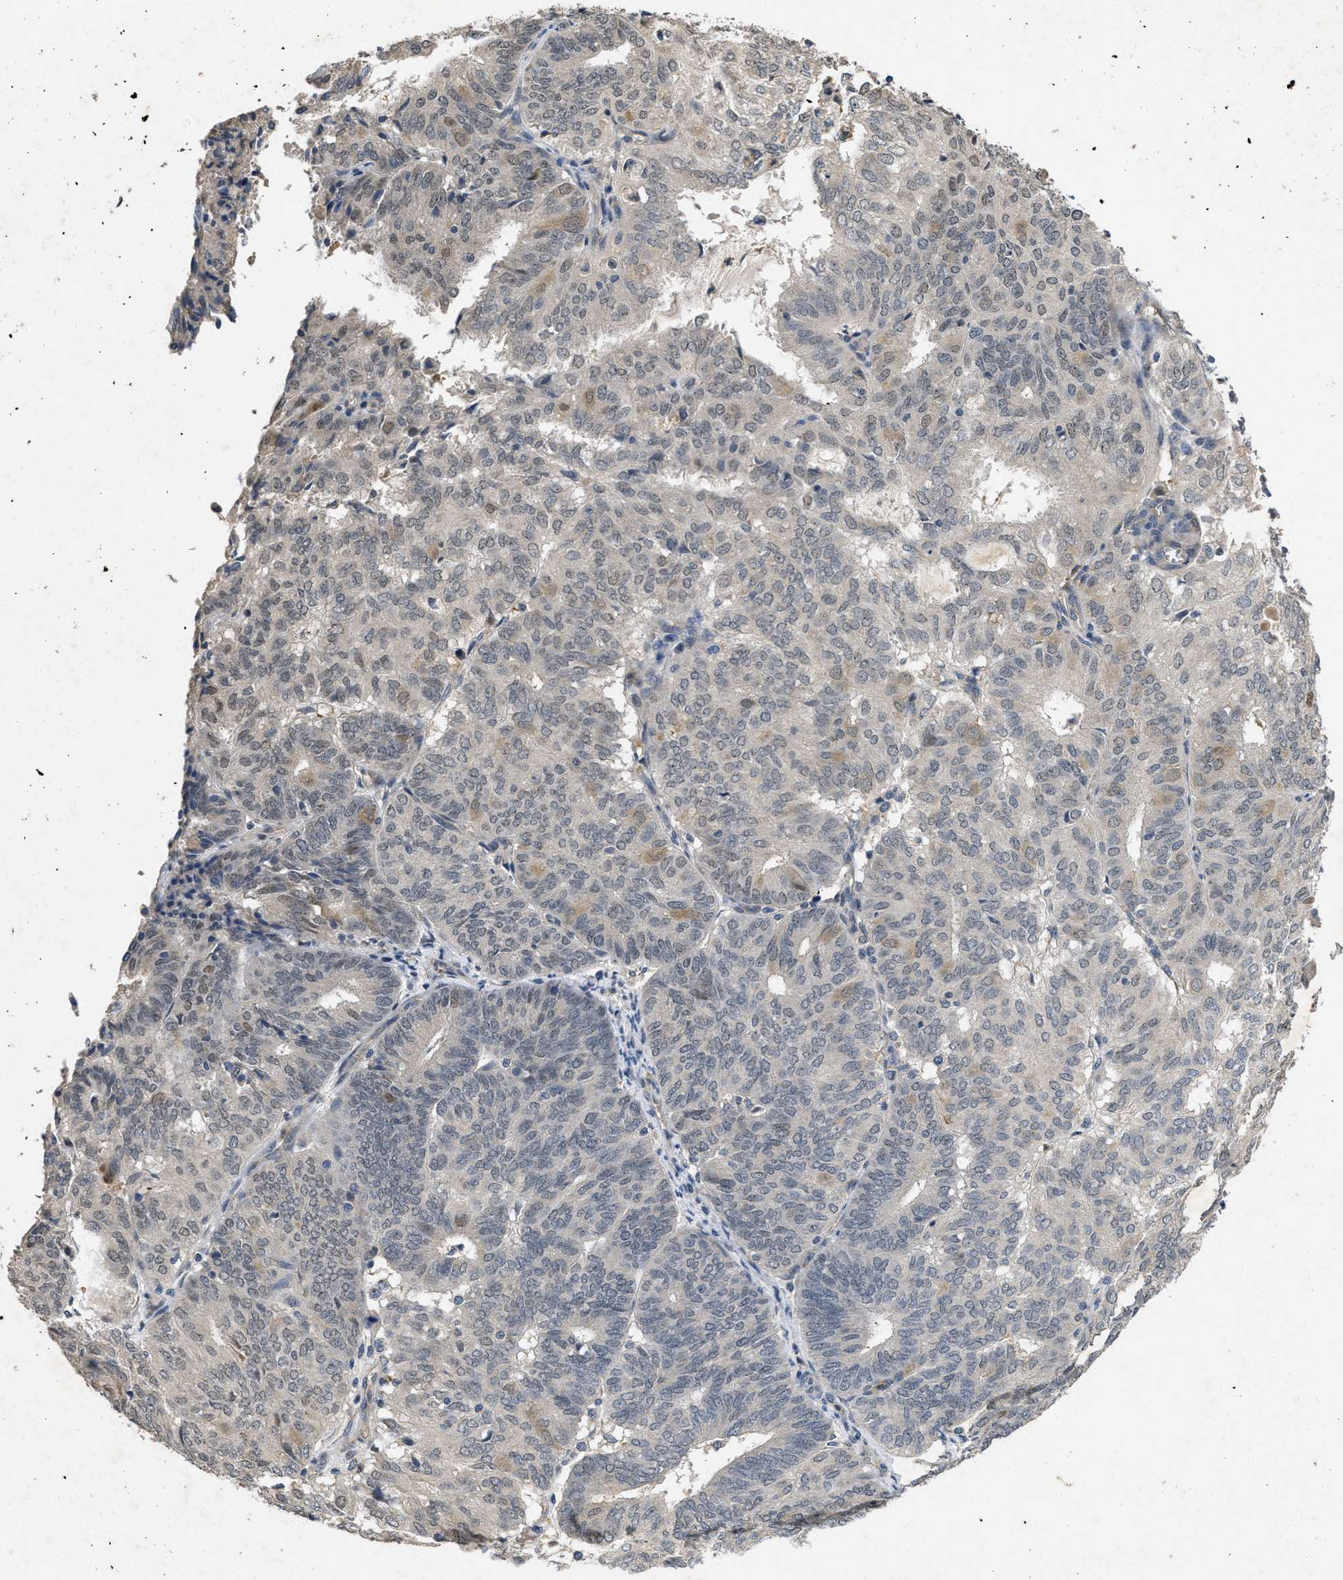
{"staining": {"intensity": "weak", "quantity": "<25%", "location": "cytoplasmic/membranous,nuclear"}, "tissue": "endometrial cancer", "cell_type": "Tumor cells", "image_type": "cancer", "snomed": [{"axis": "morphology", "description": "Adenocarcinoma, NOS"}, {"axis": "topography", "description": "Uterus"}], "caption": "Endometrial cancer (adenocarcinoma) stained for a protein using immunohistochemistry (IHC) displays no expression tumor cells.", "gene": "PAPOLG", "patient": {"sex": "female", "age": 60}}